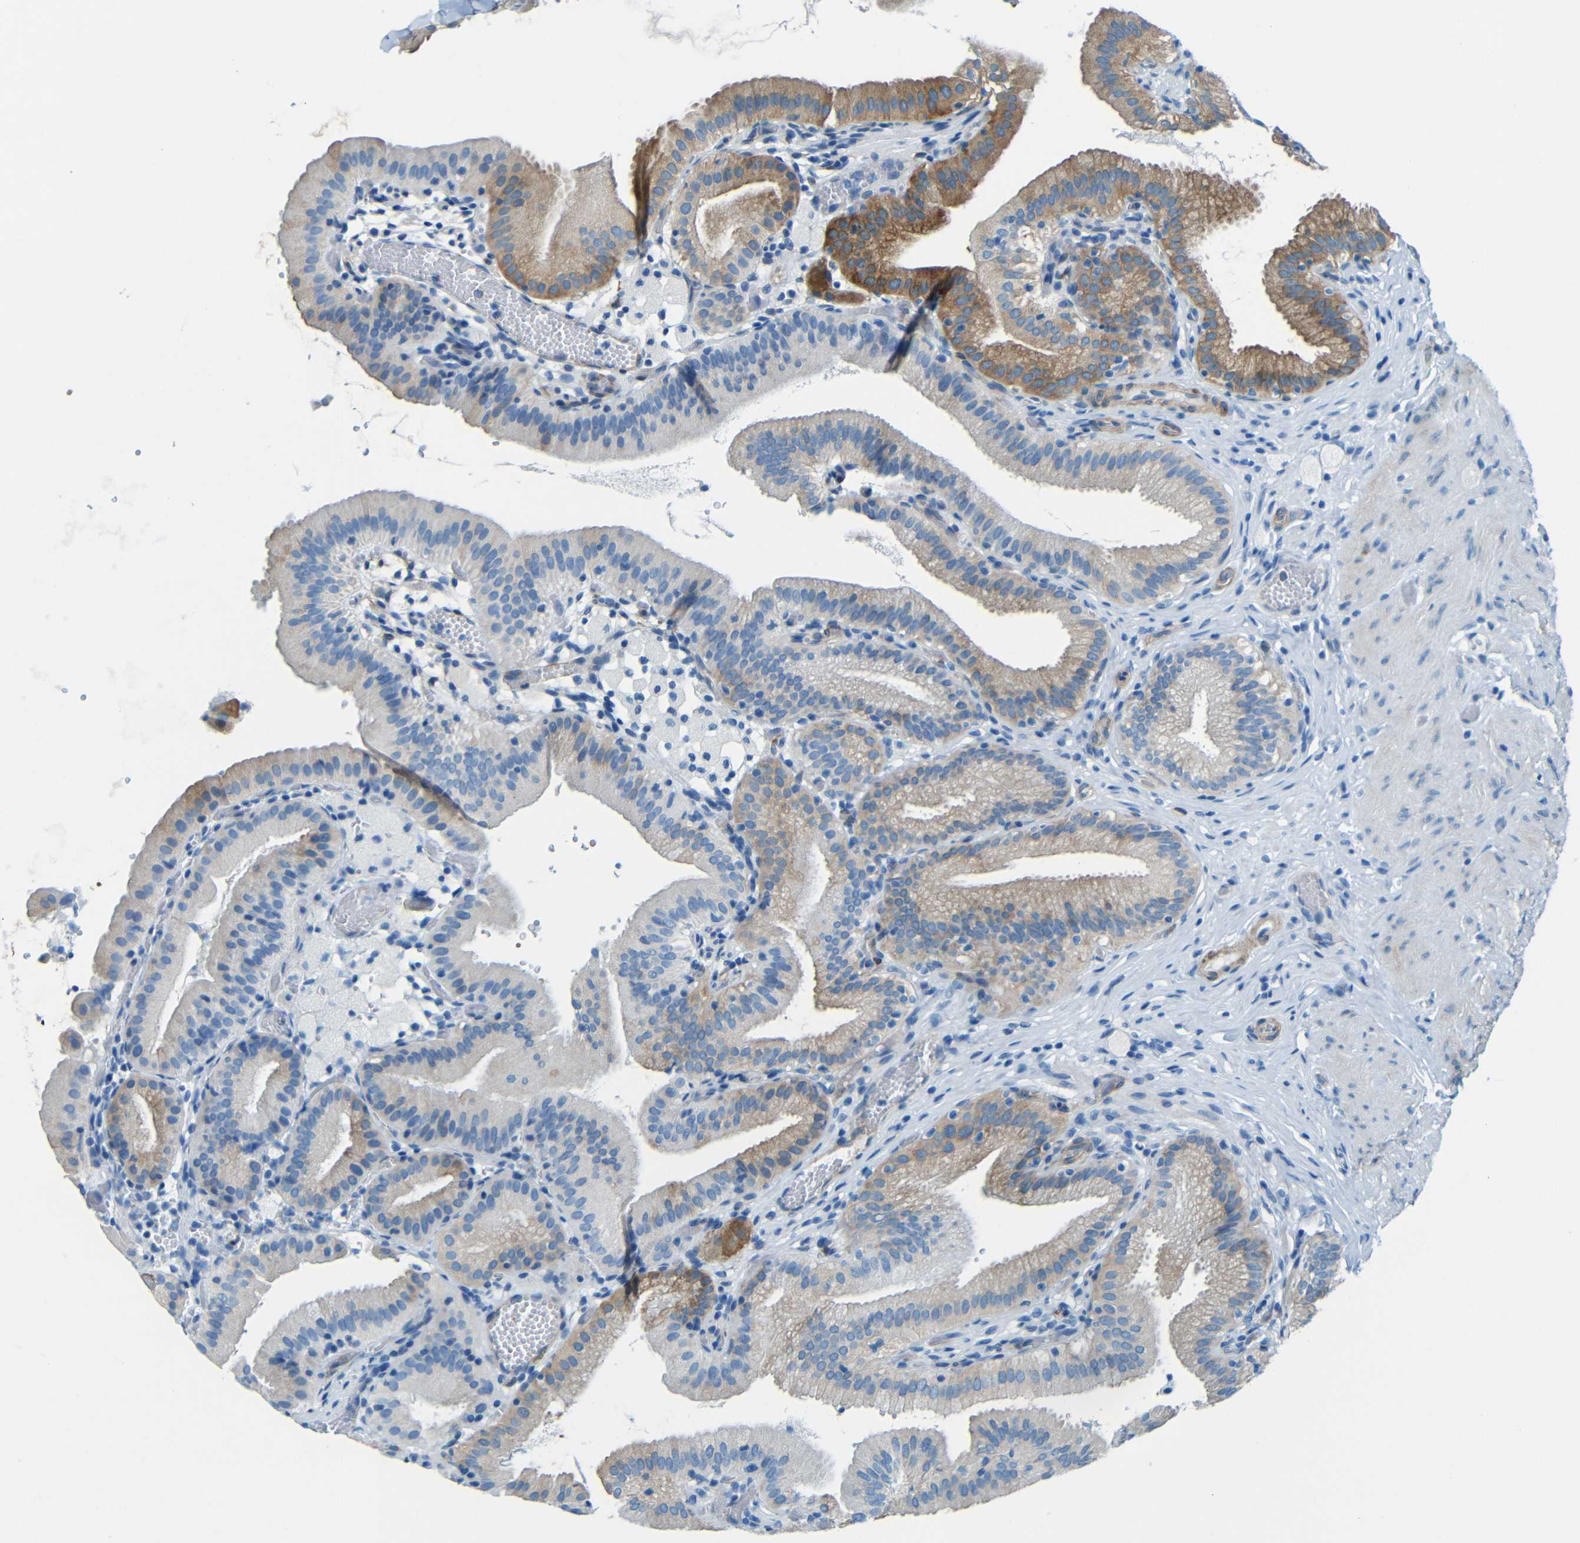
{"staining": {"intensity": "moderate", "quantity": "25%-75%", "location": "cytoplasmic/membranous"}, "tissue": "gallbladder", "cell_type": "Glandular cells", "image_type": "normal", "snomed": [{"axis": "morphology", "description": "Normal tissue, NOS"}, {"axis": "topography", "description": "Gallbladder"}], "caption": "Glandular cells show medium levels of moderate cytoplasmic/membranous expression in about 25%-75% of cells in normal gallbladder.", "gene": "MAP2", "patient": {"sex": "male", "age": 54}}